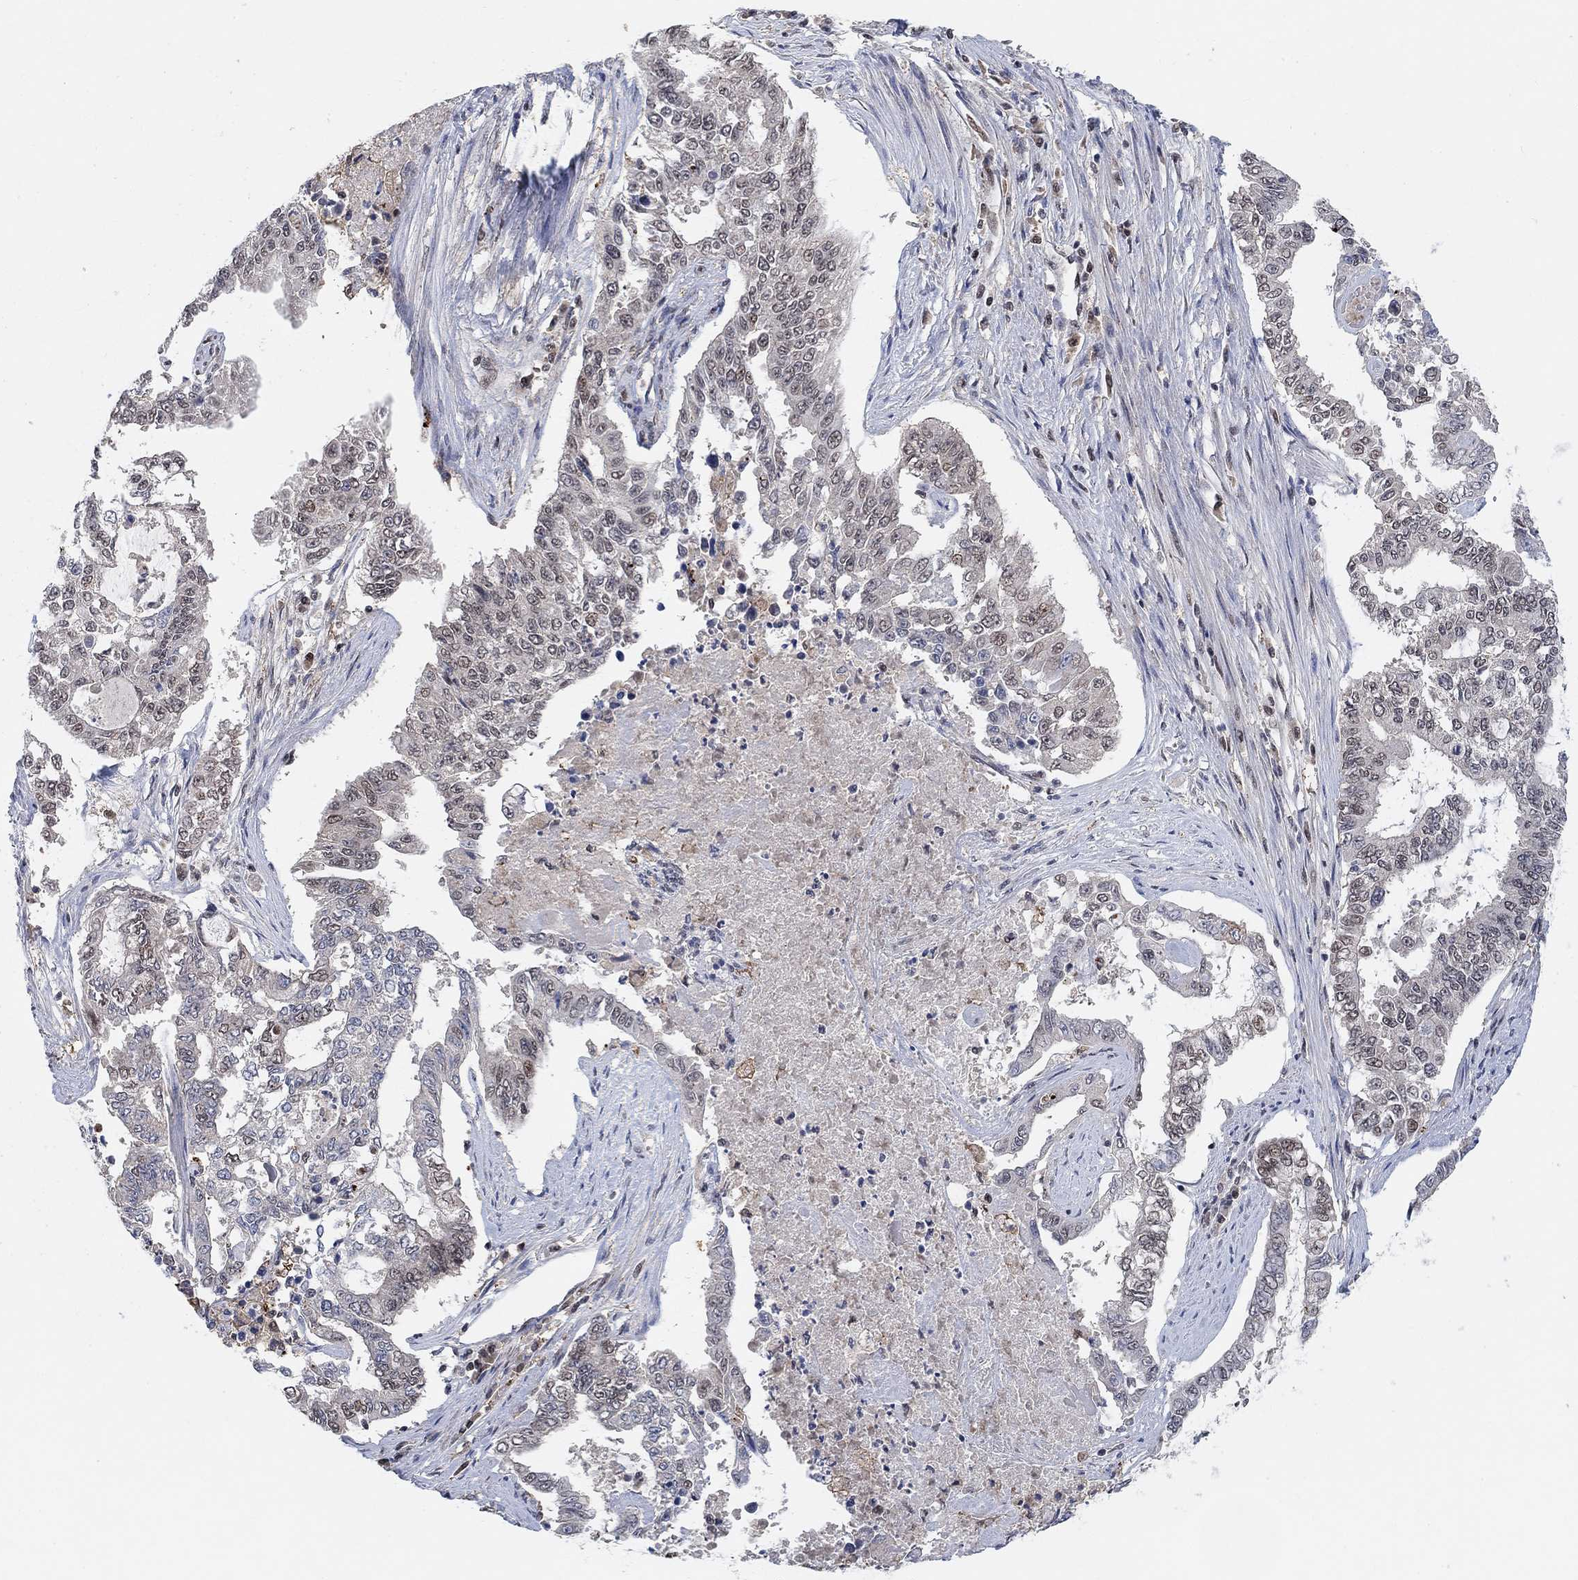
{"staining": {"intensity": "moderate", "quantity": "<25%", "location": "nuclear"}, "tissue": "endometrial cancer", "cell_type": "Tumor cells", "image_type": "cancer", "snomed": [{"axis": "morphology", "description": "Adenocarcinoma, NOS"}, {"axis": "topography", "description": "Uterus"}], "caption": "Endometrial cancer (adenocarcinoma) stained with a protein marker demonstrates moderate staining in tumor cells.", "gene": "THAP8", "patient": {"sex": "female", "age": 59}}